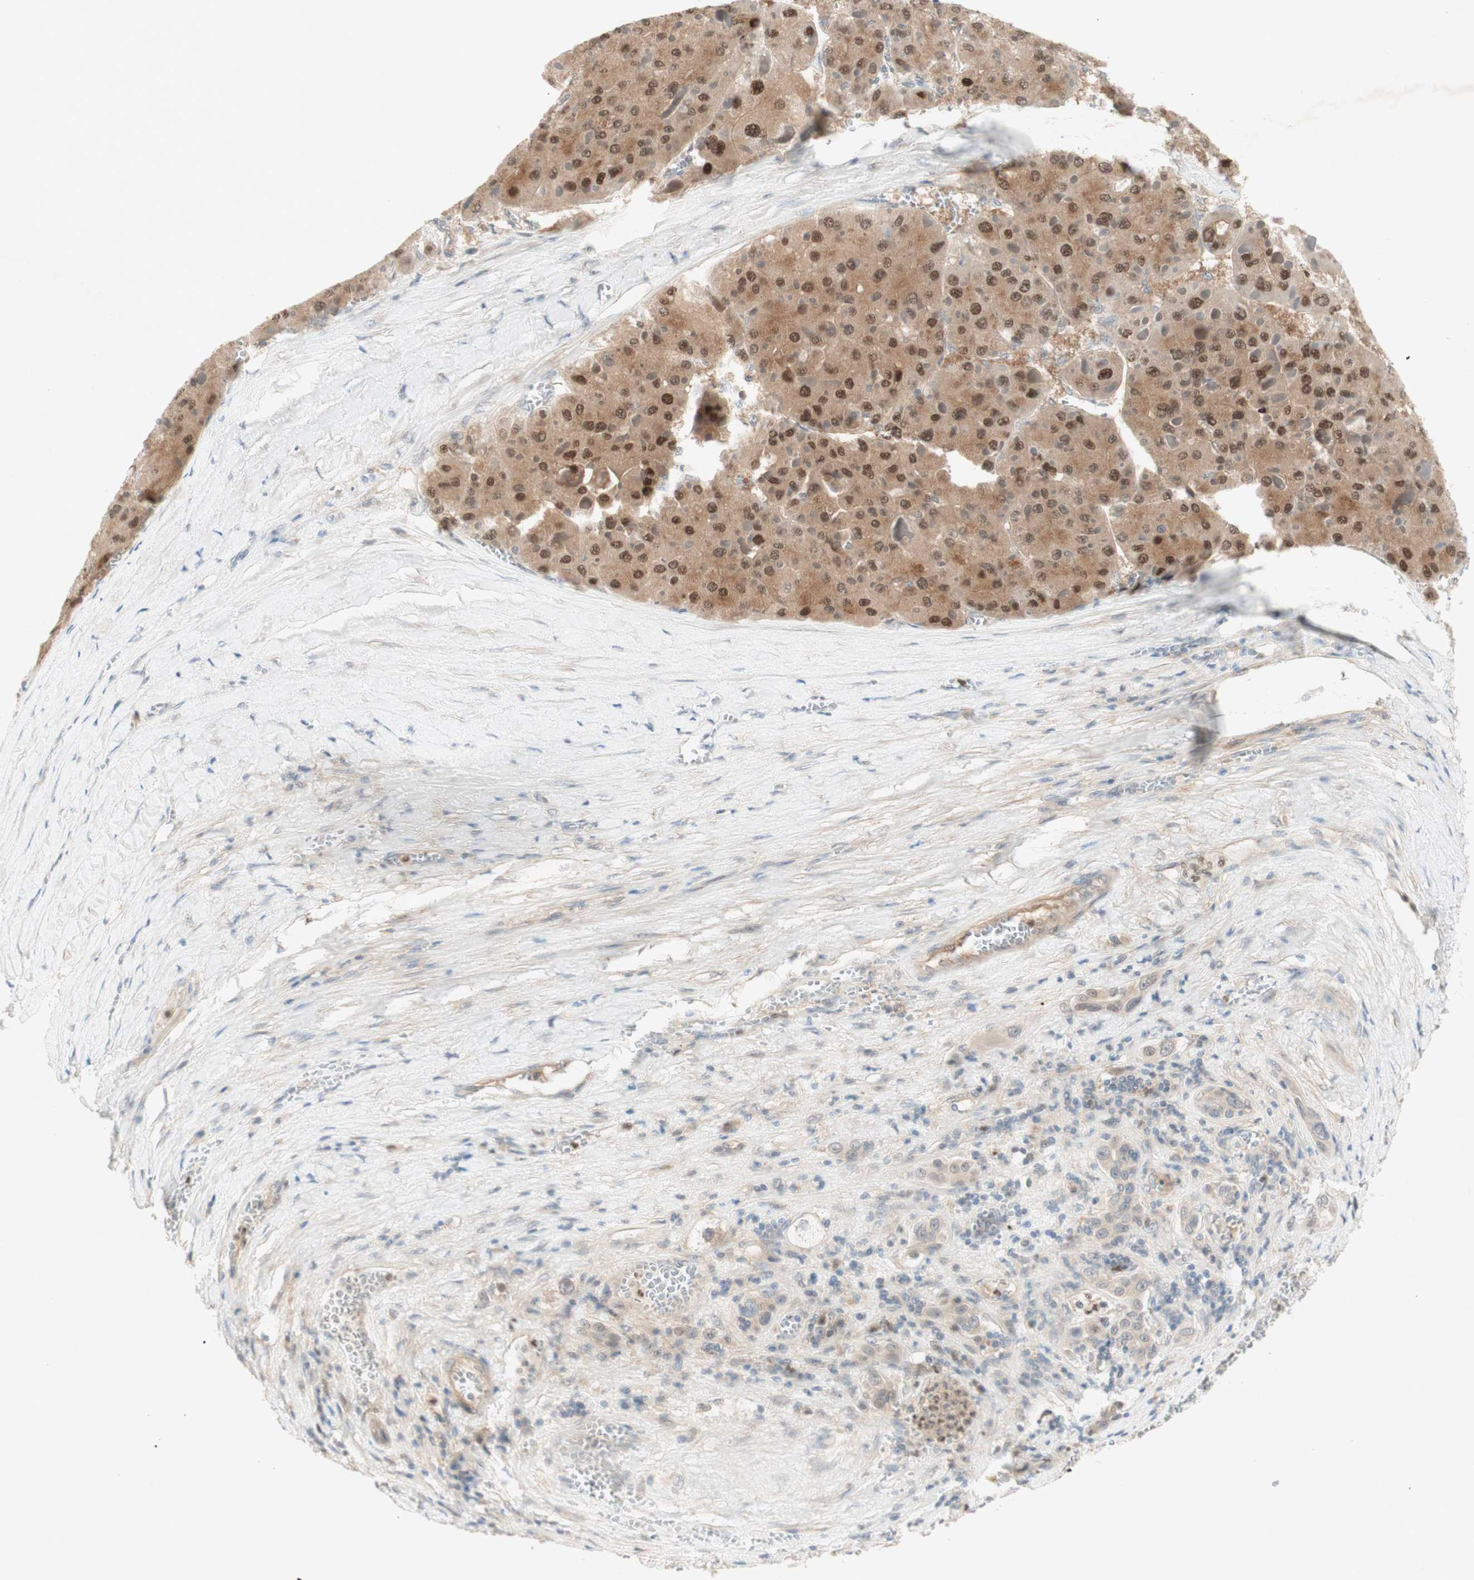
{"staining": {"intensity": "moderate", "quantity": "25%-75%", "location": "cytoplasmic/membranous,nuclear"}, "tissue": "liver cancer", "cell_type": "Tumor cells", "image_type": "cancer", "snomed": [{"axis": "morphology", "description": "Carcinoma, Hepatocellular, NOS"}, {"axis": "topography", "description": "Liver"}], "caption": "IHC of human hepatocellular carcinoma (liver) demonstrates medium levels of moderate cytoplasmic/membranous and nuclear staining in about 25%-75% of tumor cells.", "gene": "RFNG", "patient": {"sex": "female", "age": 73}}